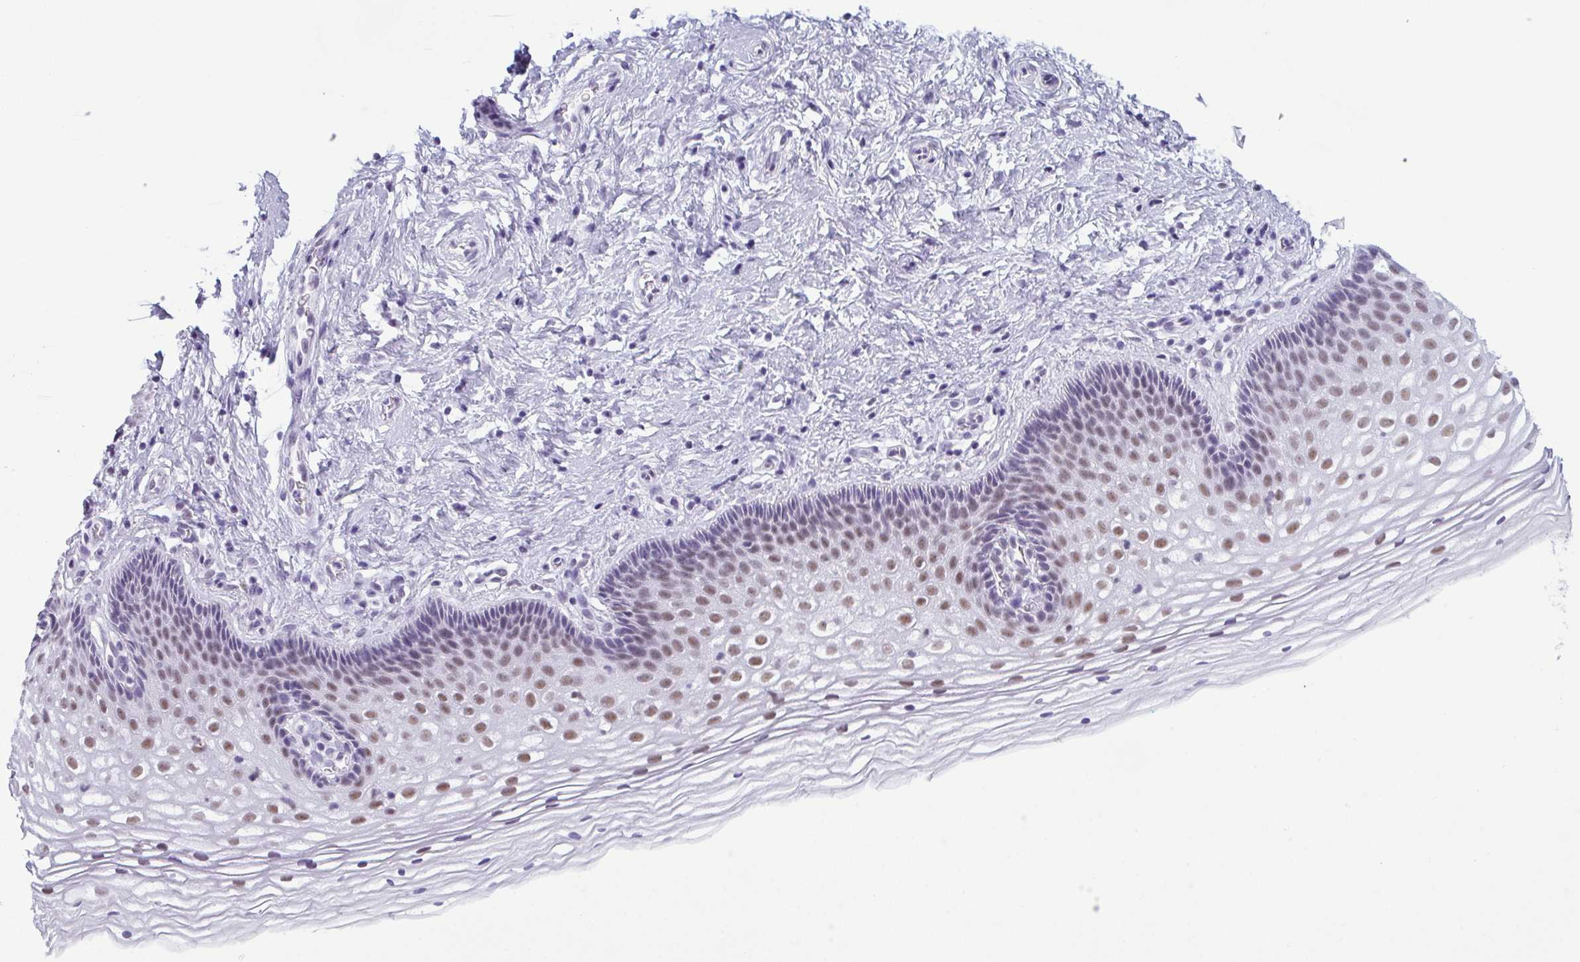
{"staining": {"intensity": "weak", "quantity": "25%-75%", "location": "nuclear"}, "tissue": "cervix", "cell_type": "Glandular cells", "image_type": "normal", "snomed": [{"axis": "morphology", "description": "Normal tissue, NOS"}, {"axis": "topography", "description": "Cervix"}], "caption": "Brown immunohistochemical staining in benign human cervix reveals weak nuclear positivity in about 25%-75% of glandular cells.", "gene": "RBM7", "patient": {"sex": "female", "age": 34}}